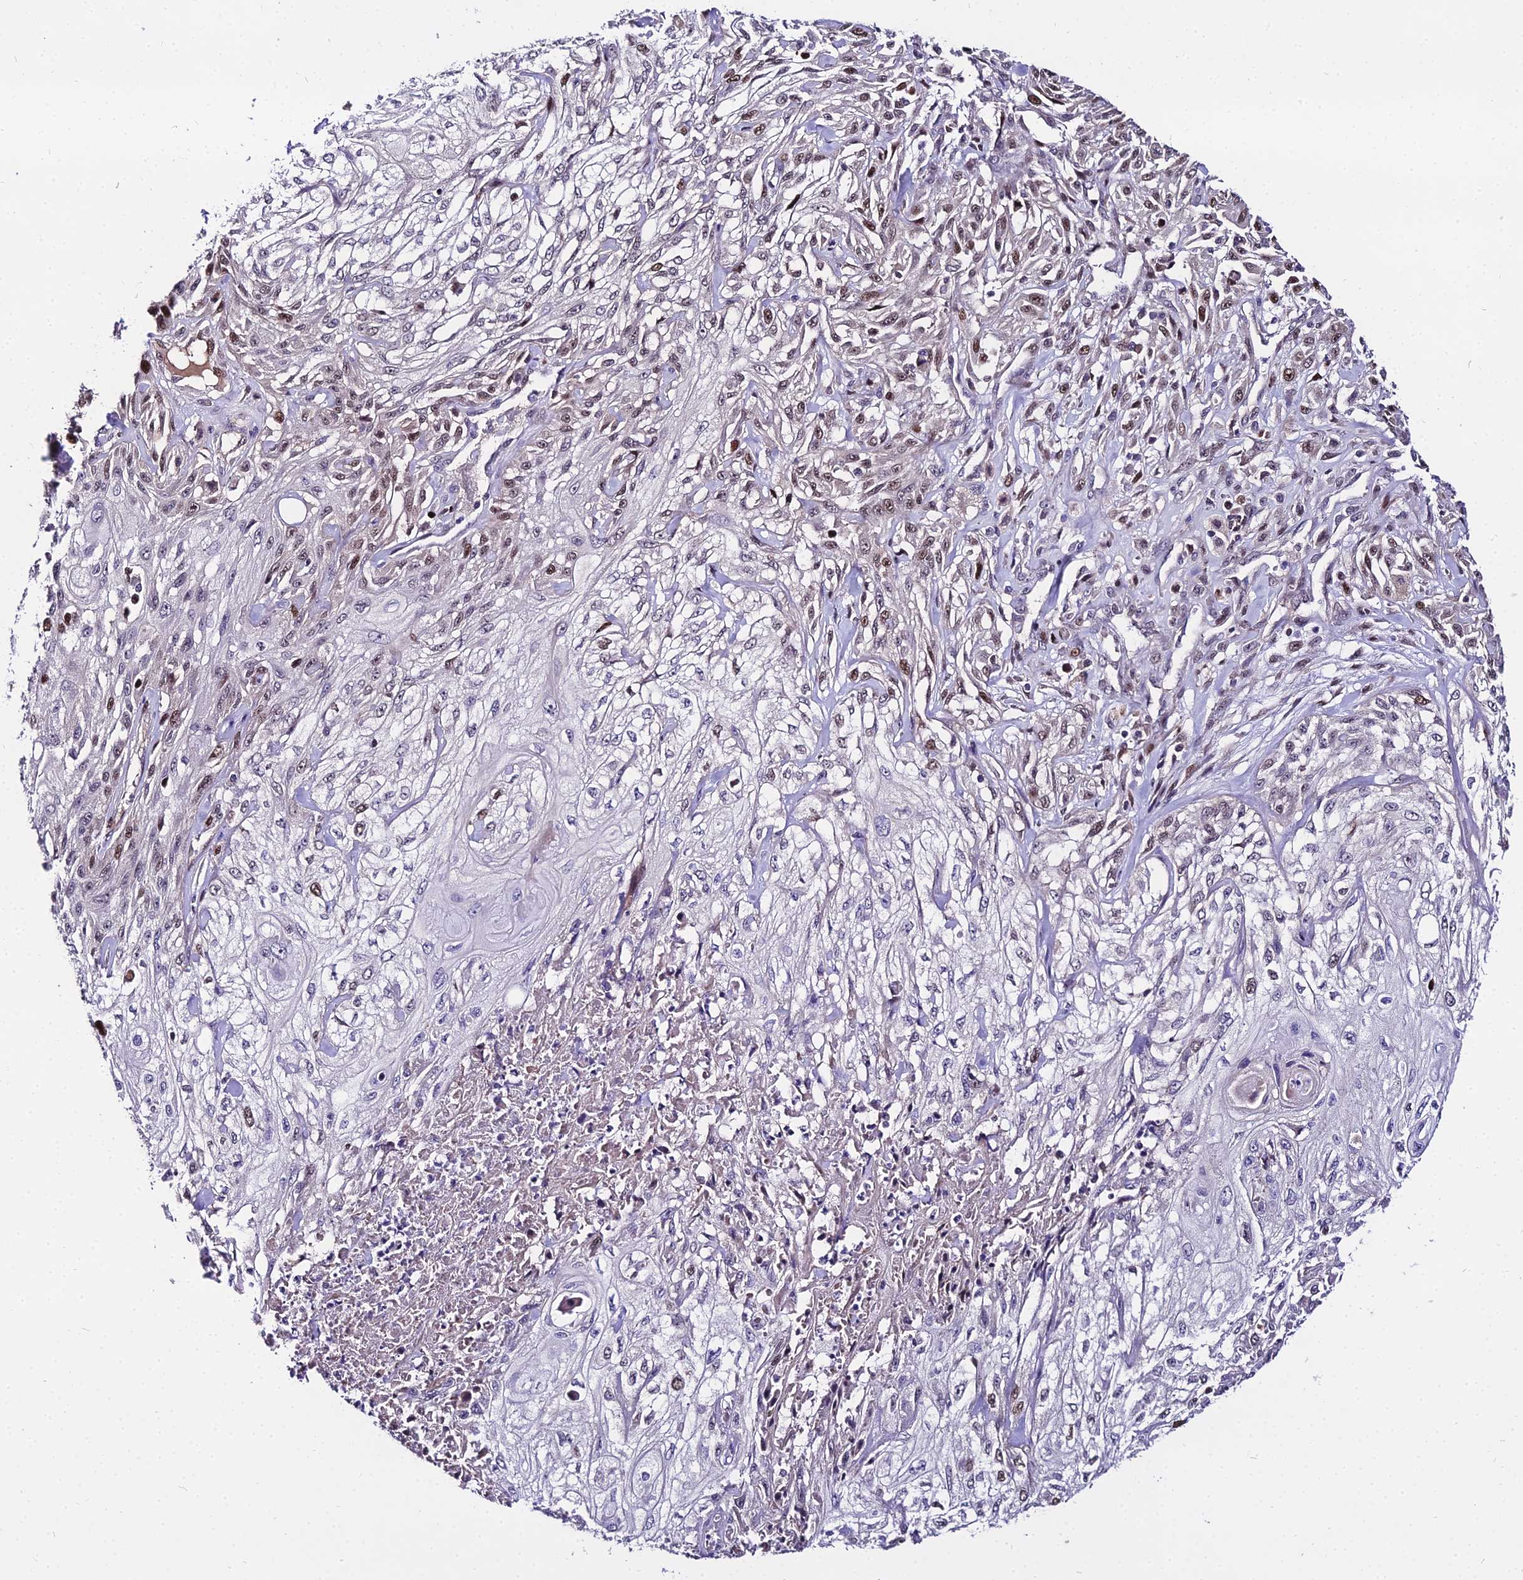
{"staining": {"intensity": "moderate", "quantity": "25%-75%", "location": "nuclear"}, "tissue": "skin cancer", "cell_type": "Tumor cells", "image_type": "cancer", "snomed": [{"axis": "morphology", "description": "Squamous cell carcinoma, NOS"}, {"axis": "morphology", "description": "Squamous cell carcinoma, metastatic, NOS"}, {"axis": "topography", "description": "Skin"}, {"axis": "topography", "description": "Lymph node"}], "caption": "Tumor cells demonstrate moderate nuclear expression in about 25%-75% of cells in skin metastatic squamous cell carcinoma.", "gene": "TRIML2", "patient": {"sex": "male", "age": 75}}